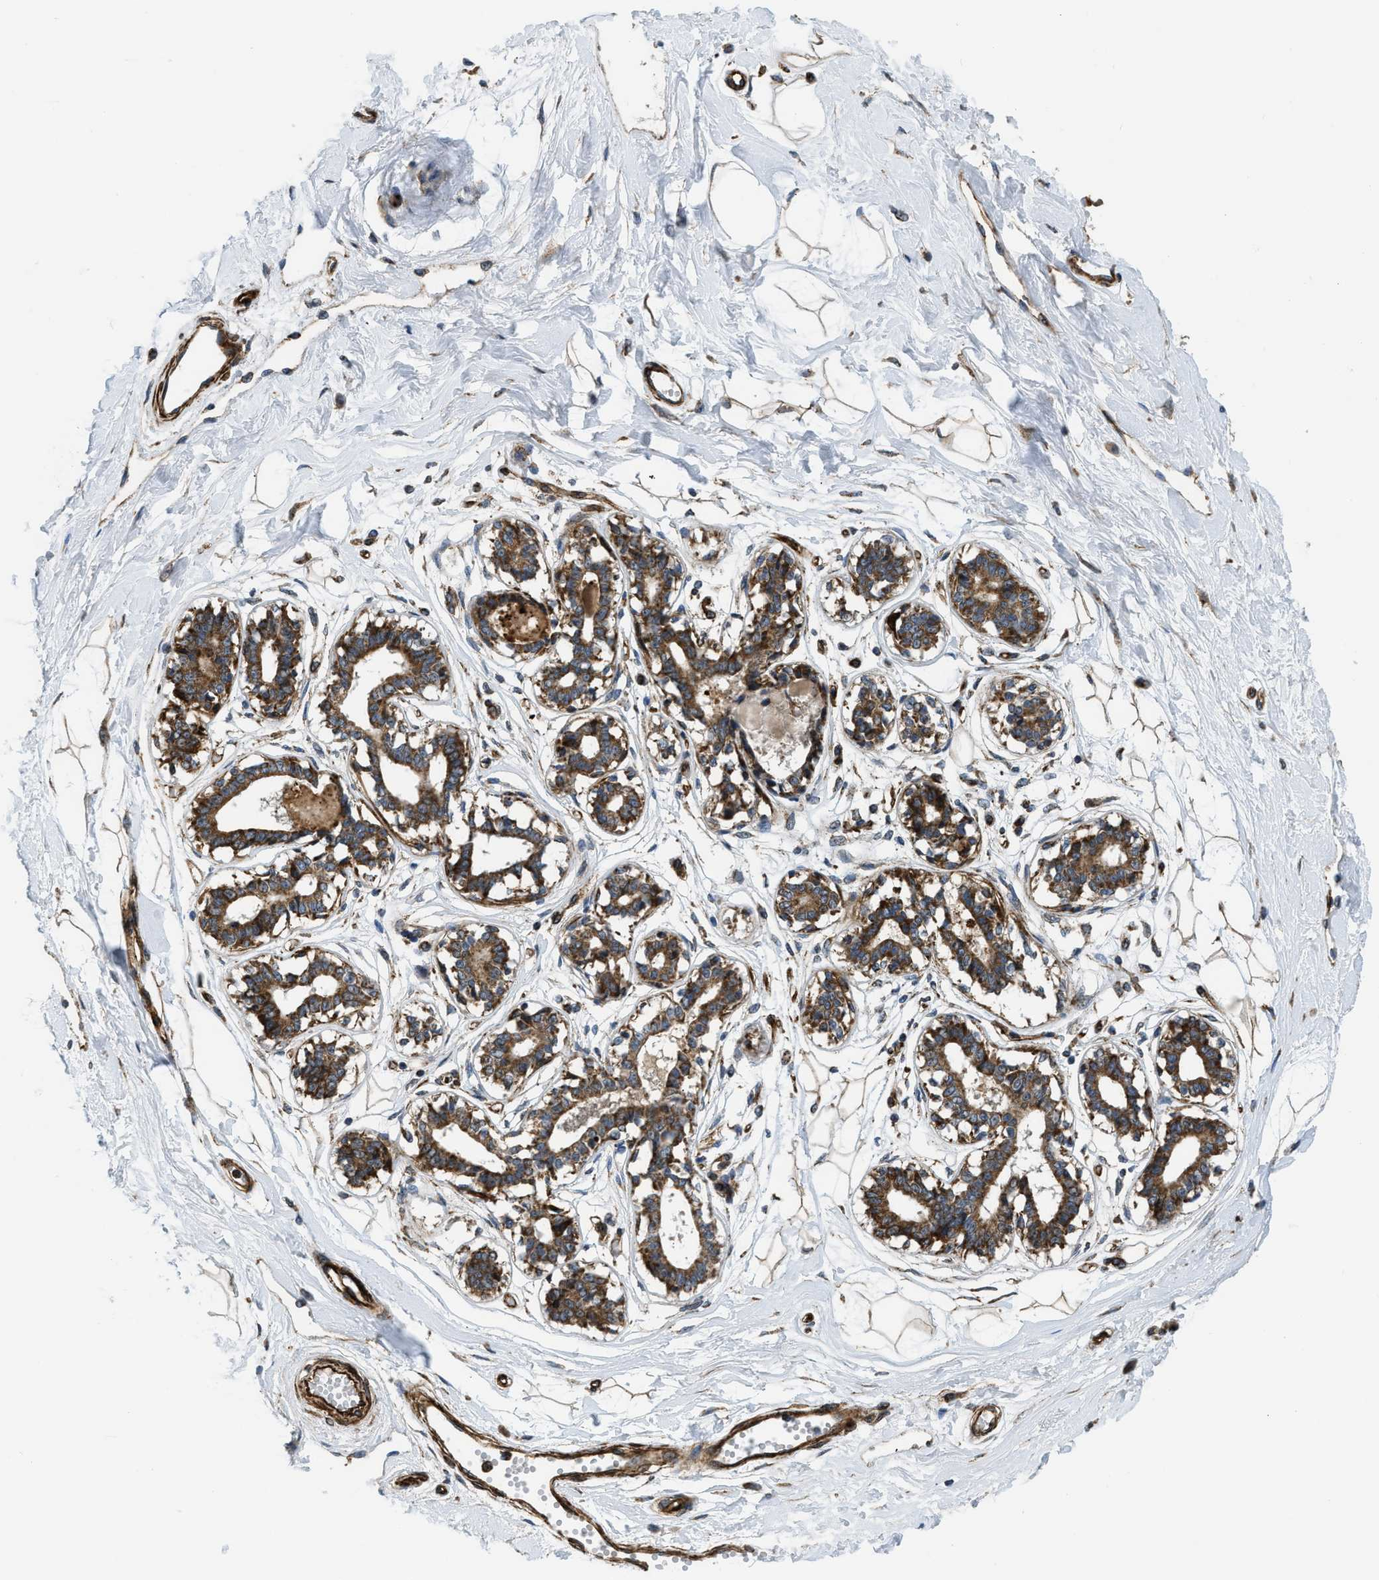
{"staining": {"intensity": "moderate", "quantity": ">75%", "location": "cytoplasmic/membranous"}, "tissue": "breast", "cell_type": "Adipocytes", "image_type": "normal", "snomed": [{"axis": "morphology", "description": "Normal tissue, NOS"}, {"axis": "topography", "description": "Breast"}], "caption": "A high-resolution histopathology image shows immunohistochemistry staining of normal breast, which shows moderate cytoplasmic/membranous expression in about >75% of adipocytes.", "gene": "GSDME", "patient": {"sex": "female", "age": 45}}